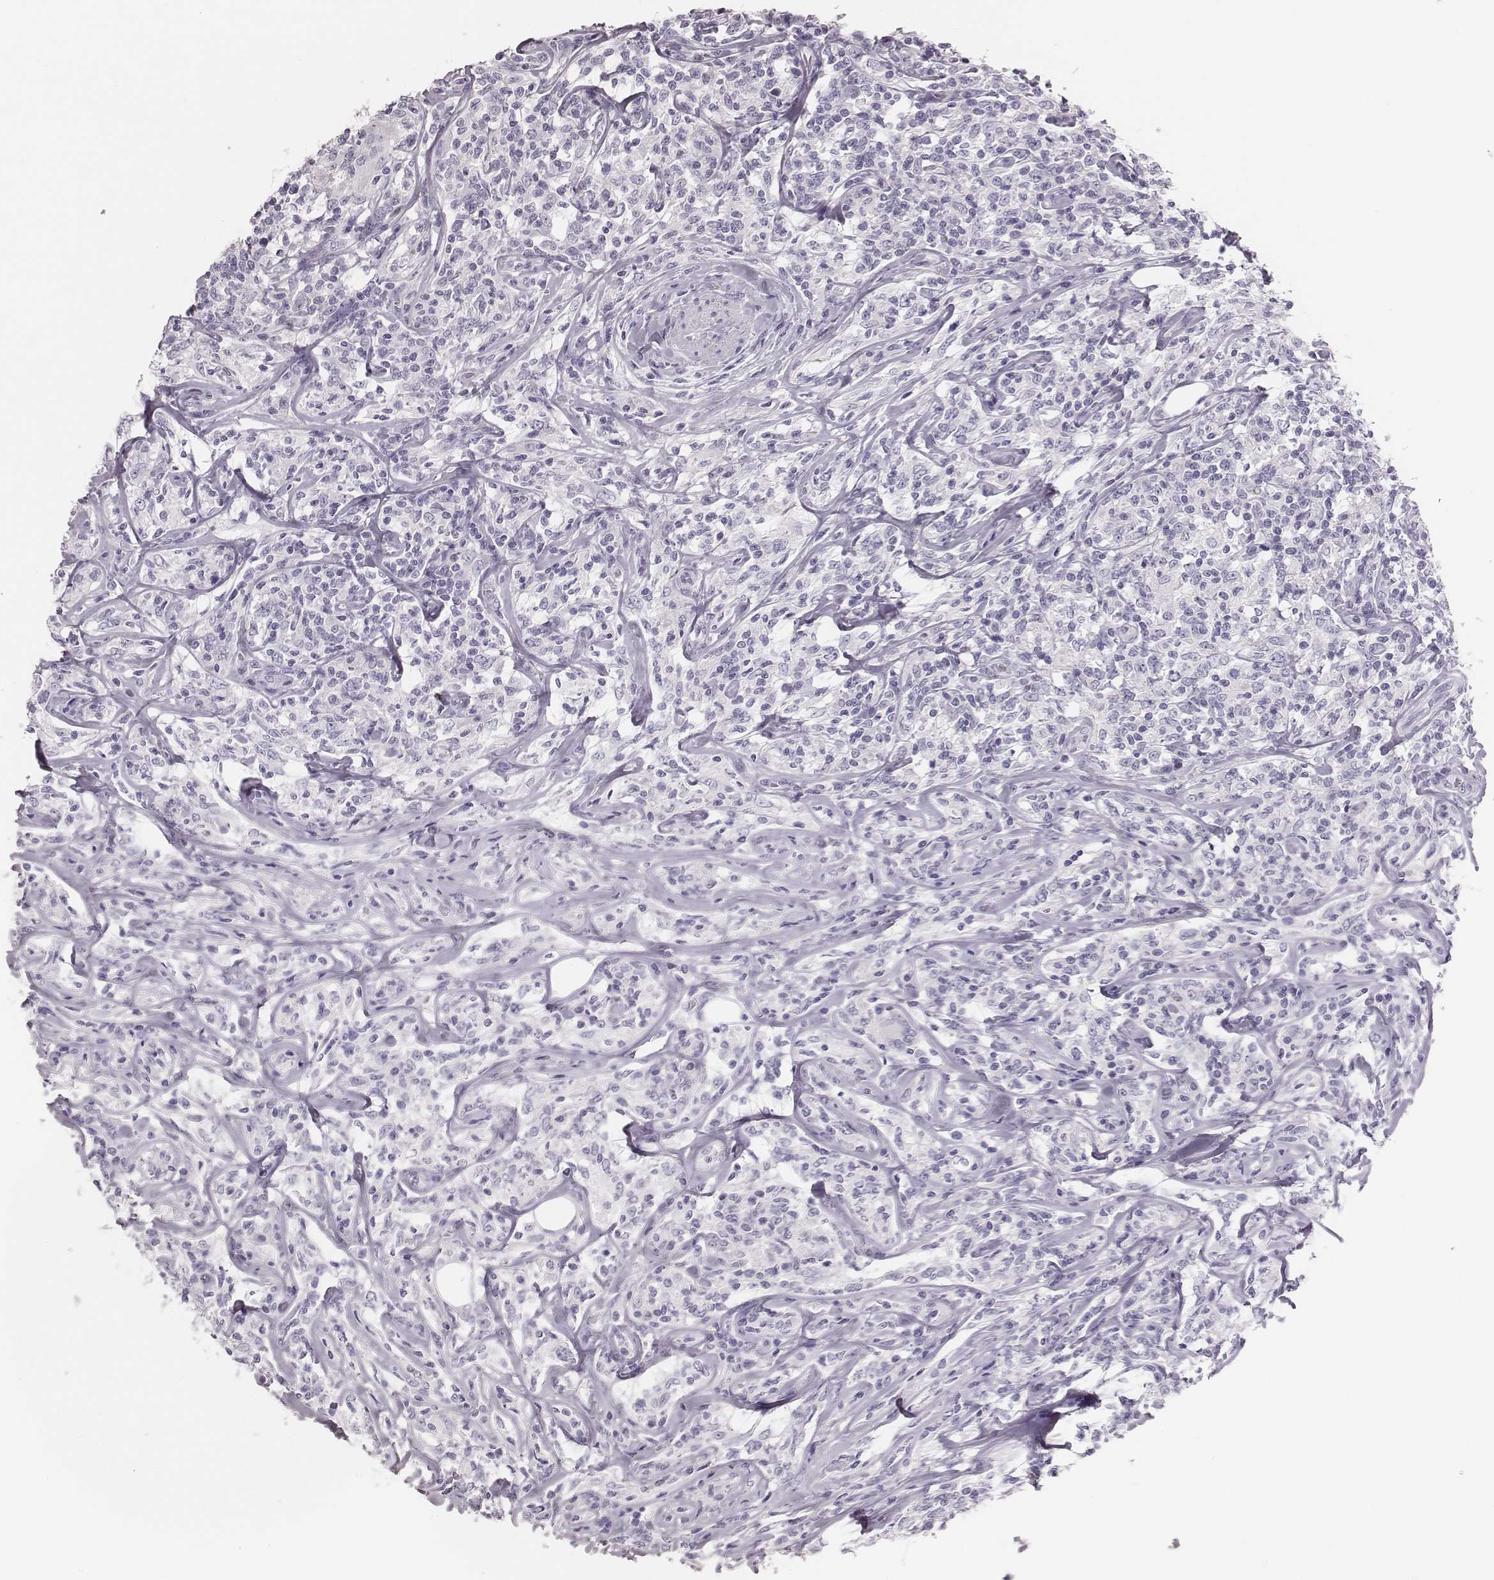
{"staining": {"intensity": "negative", "quantity": "none", "location": "none"}, "tissue": "lymphoma", "cell_type": "Tumor cells", "image_type": "cancer", "snomed": [{"axis": "morphology", "description": "Malignant lymphoma, non-Hodgkin's type, High grade"}, {"axis": "topography", "description": "Lymph node"}], "caption": "Histopathology image shows no significant protein staining in tumor cells of malignant lymphoma, non-Hodgkin's type (high-grade). The staining is performed using DAB brown chromogen with nuclei counter-stained in using hematoxylin.", "gene": "H1-6", "patient": {"sex": "female", "age": 84}}